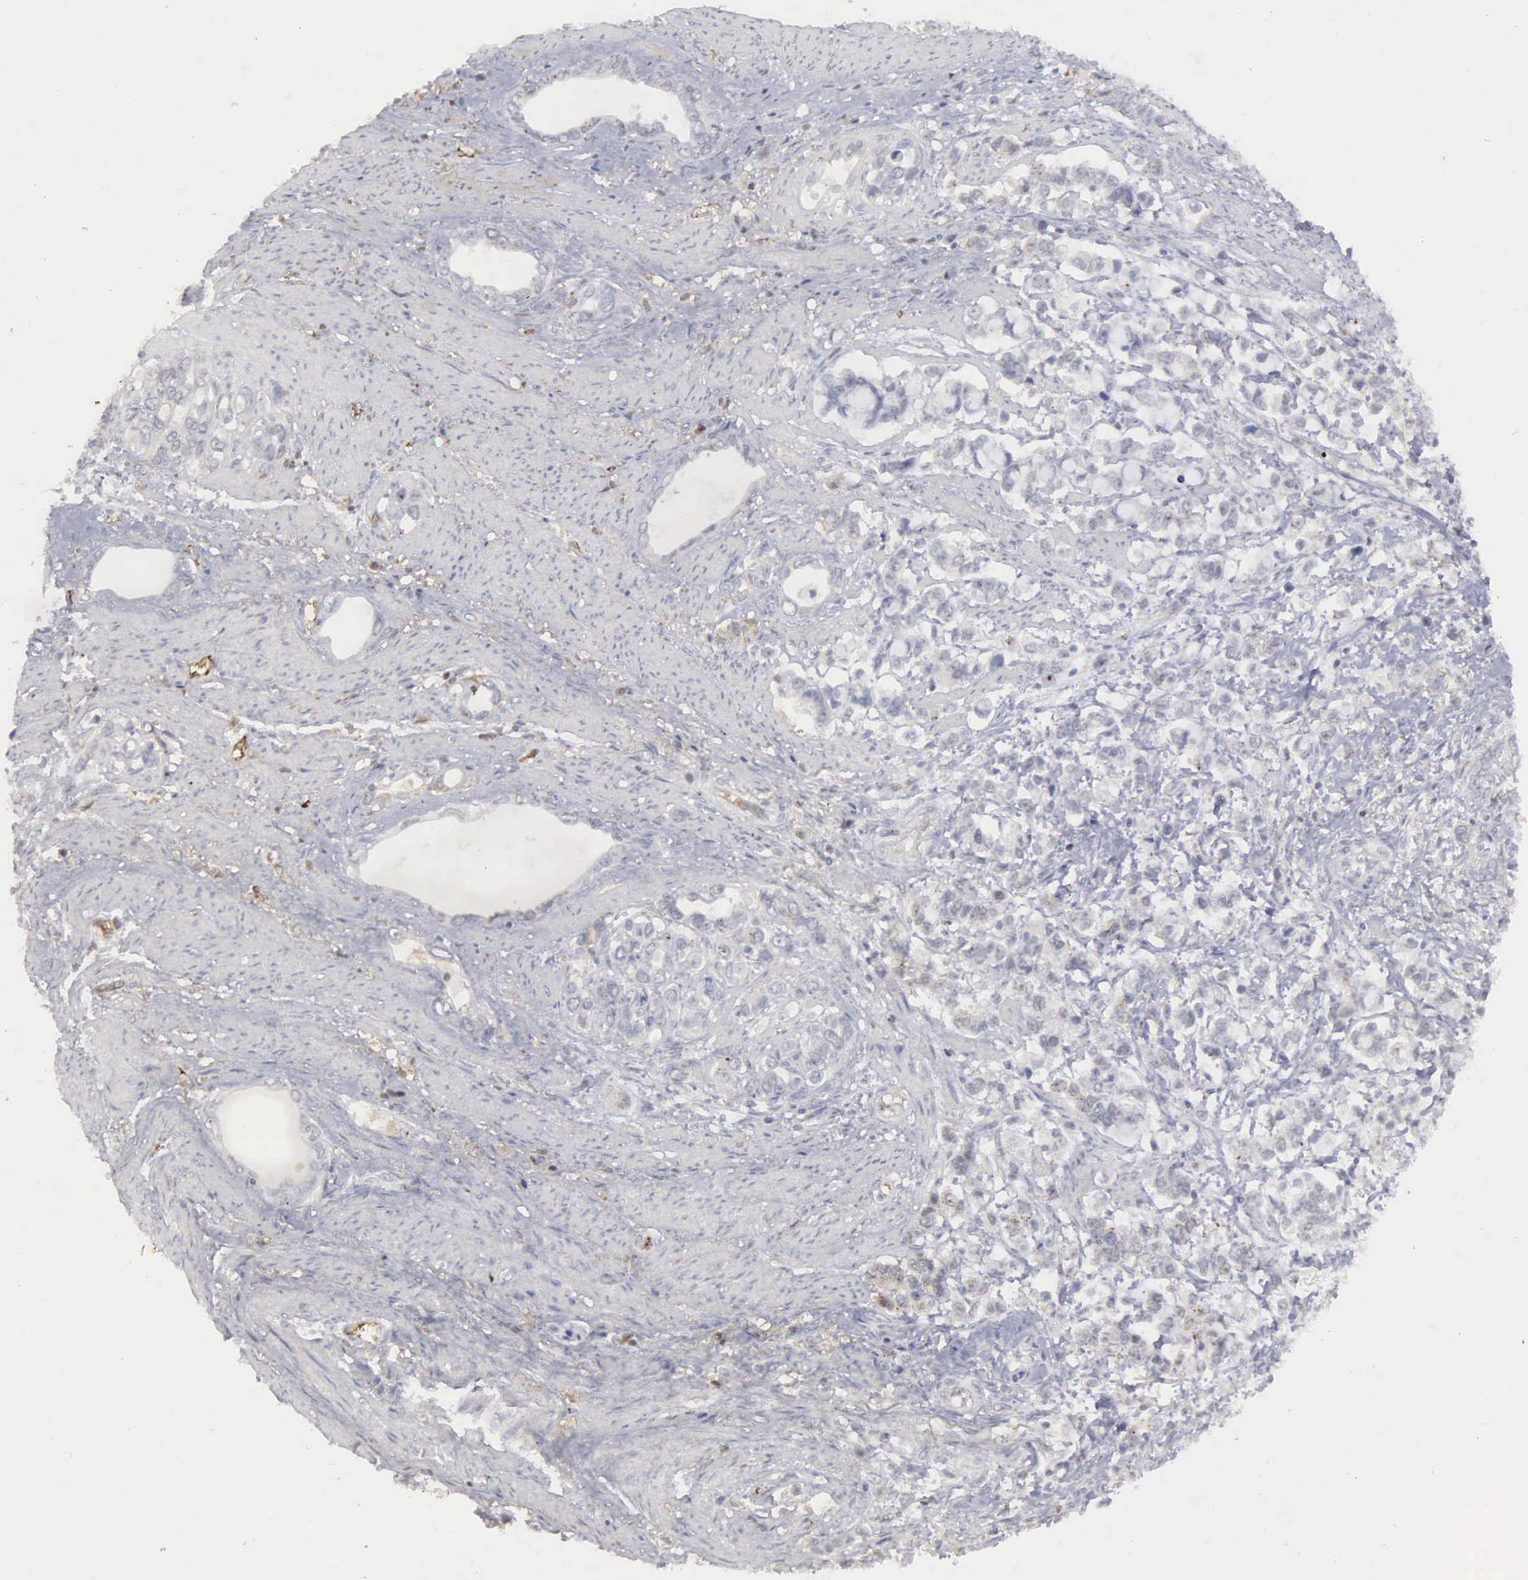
{"staining": {"intensity": "weak", "quantity": "<25%", "location": "cytoplasmic/membranous"}, "tissue": "stomach cancer", "cell_type": "Tumor cells", "image_type": "cancer", "snomed": [{"axis": "morphology", "description": "Adenocarcinoma, NOS"}, {"axis": "topography", "description": "Stomach"}], "caption": "An immunohistochemistry micrograph of stomach cancer is shown. There is no staining in tumor cells of stomach cancer. (DAB (3,3'-diaminobenzidine) immunohistochemistry (IHC) with hematoxylin counter stain).", "gene": "RBPJ", "patient": {"sex": "male", "age": 78}}